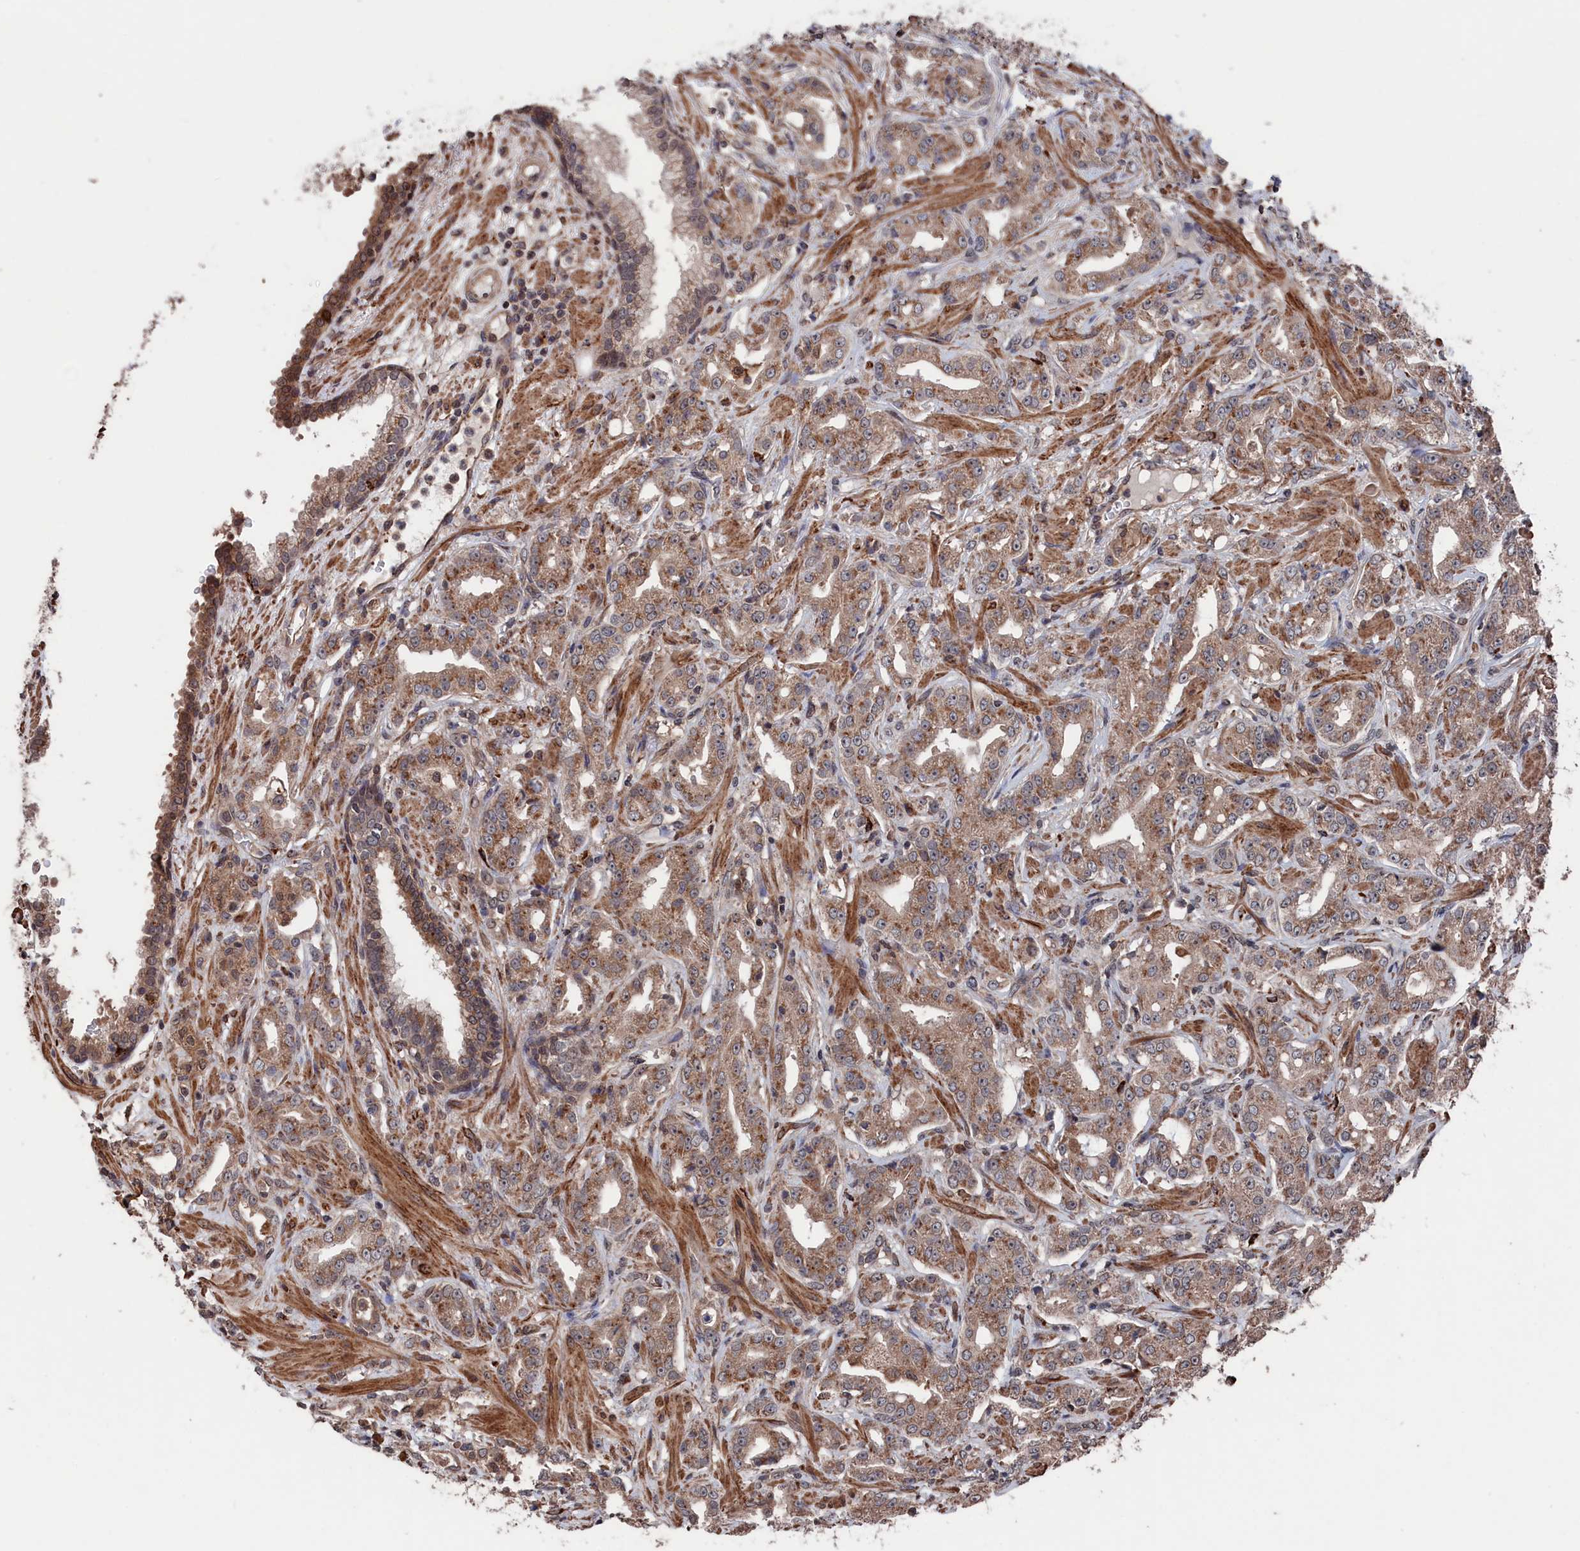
{"staining": {"intensity": "moderate", "quantity": ">75%", "location": "cytoplasmic/membranous"}, "tissue": "prostate cancer", "cell_type": "Tumor cells", "image_type": "cancer", "snomed": [{"axis": "morphology", "description": "Adenocarcinoma, High grade"}, {"axis": "topography", "description": "Prostate"}], "caption": "Immunohistochemical staining of human prostate cancer (high-grade adenocarcinoma) demonstrates medium levels of moderate cytoplasmic/membranous protein positivity in about >75% of tumor cells.", "gene": "PDE12", "patient": {"sex": "male", "age": 63}}